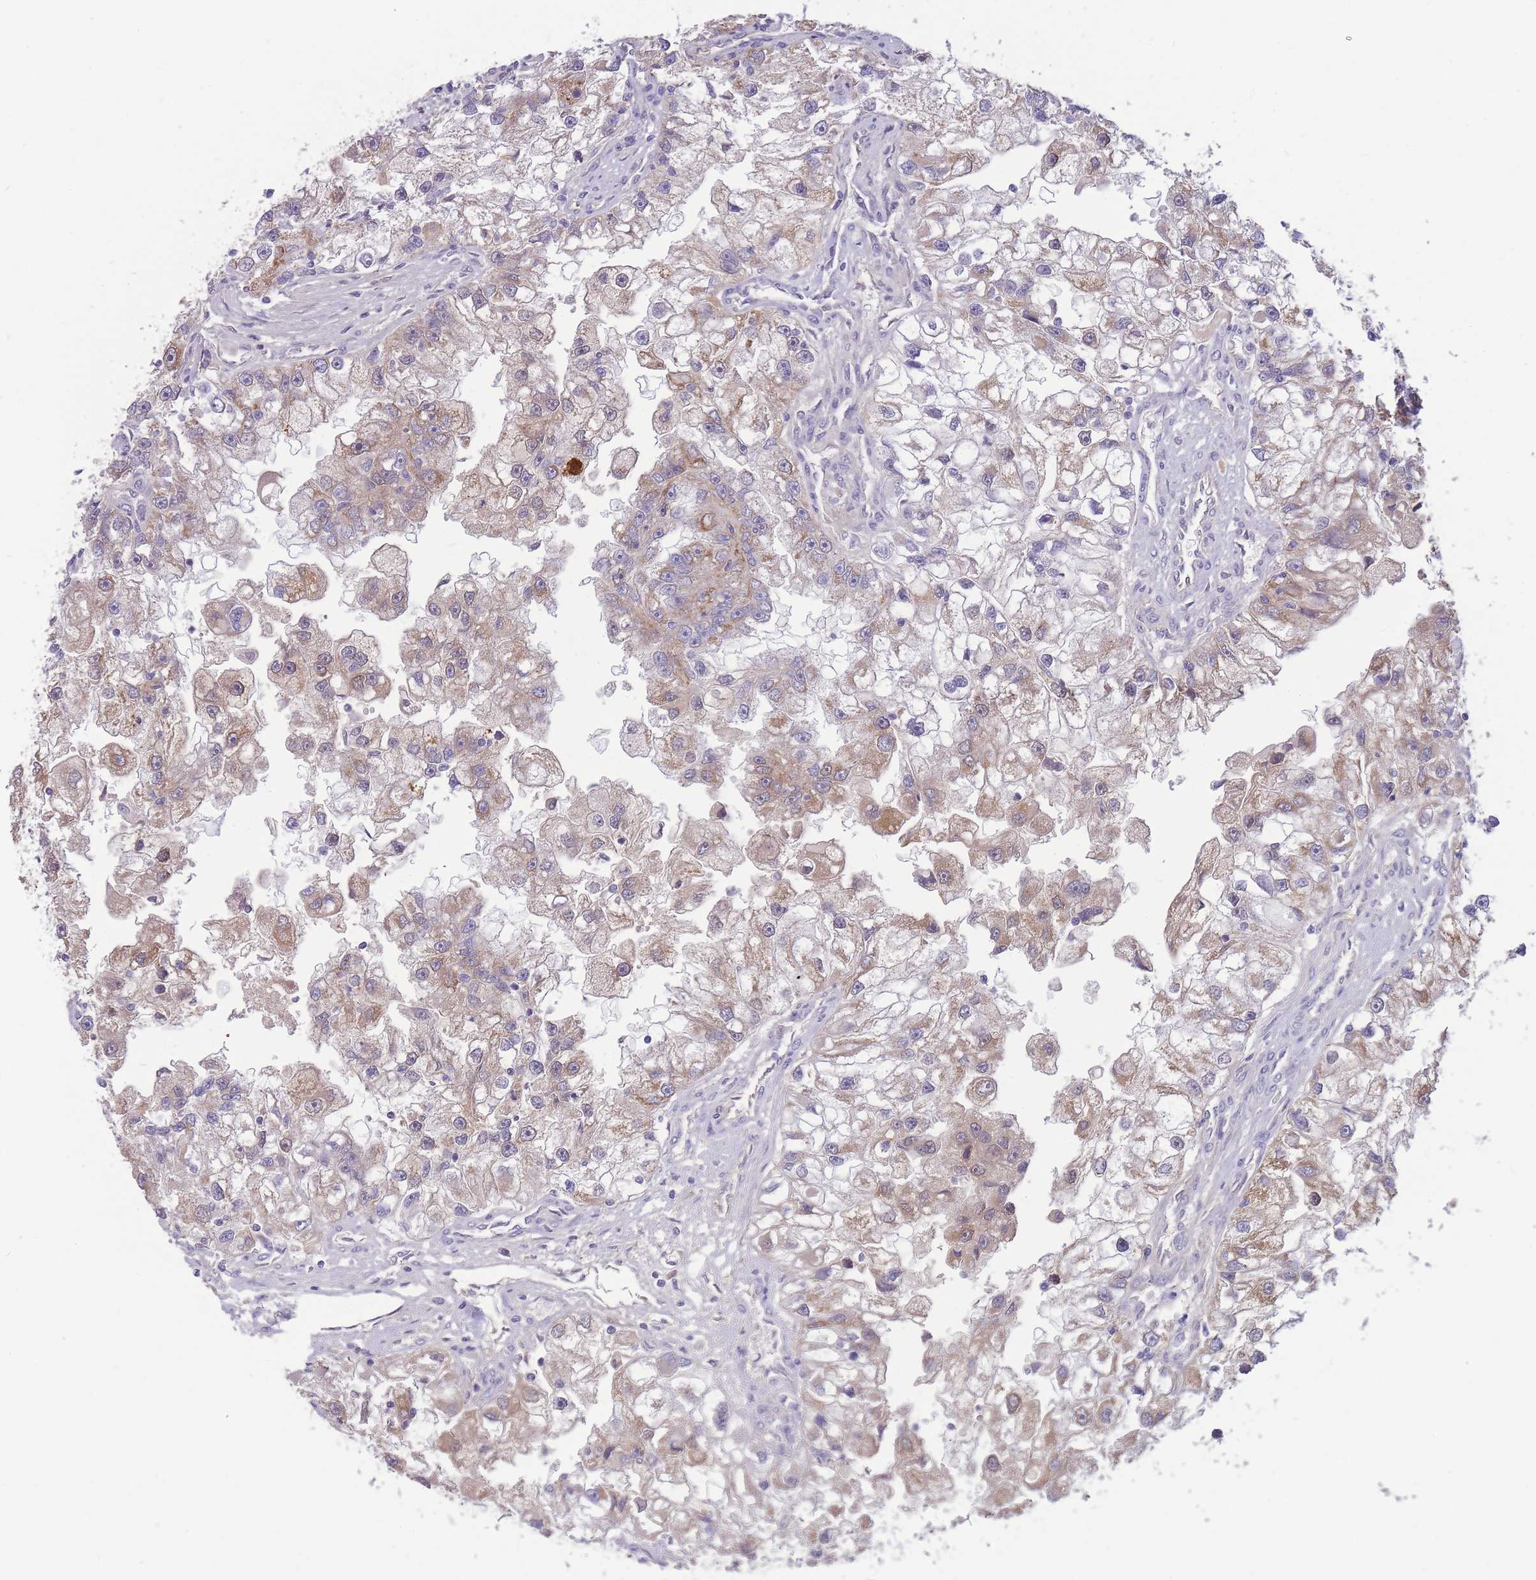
{"staining": {"intensity": "weak", "quantity": "25%-75%", "location": "cytoplasmic/membranous"}, "tissue": "renal cancer", "cell_type": "Tumor cells", "image_type": "cancer", "snomed": [{"axis": "morphology", "description": "Adenocarcinoma, NOS"}, {"axis": "topography", "description": "Kidney"}], "caption": "Tumor cells display low levels of weak cytoplasmic/membranous expression in approximately 25%-75% of cells in human renal cancer.", "gene": "NDUFAF5", "patient": {"sex": "male", "age": 63}}